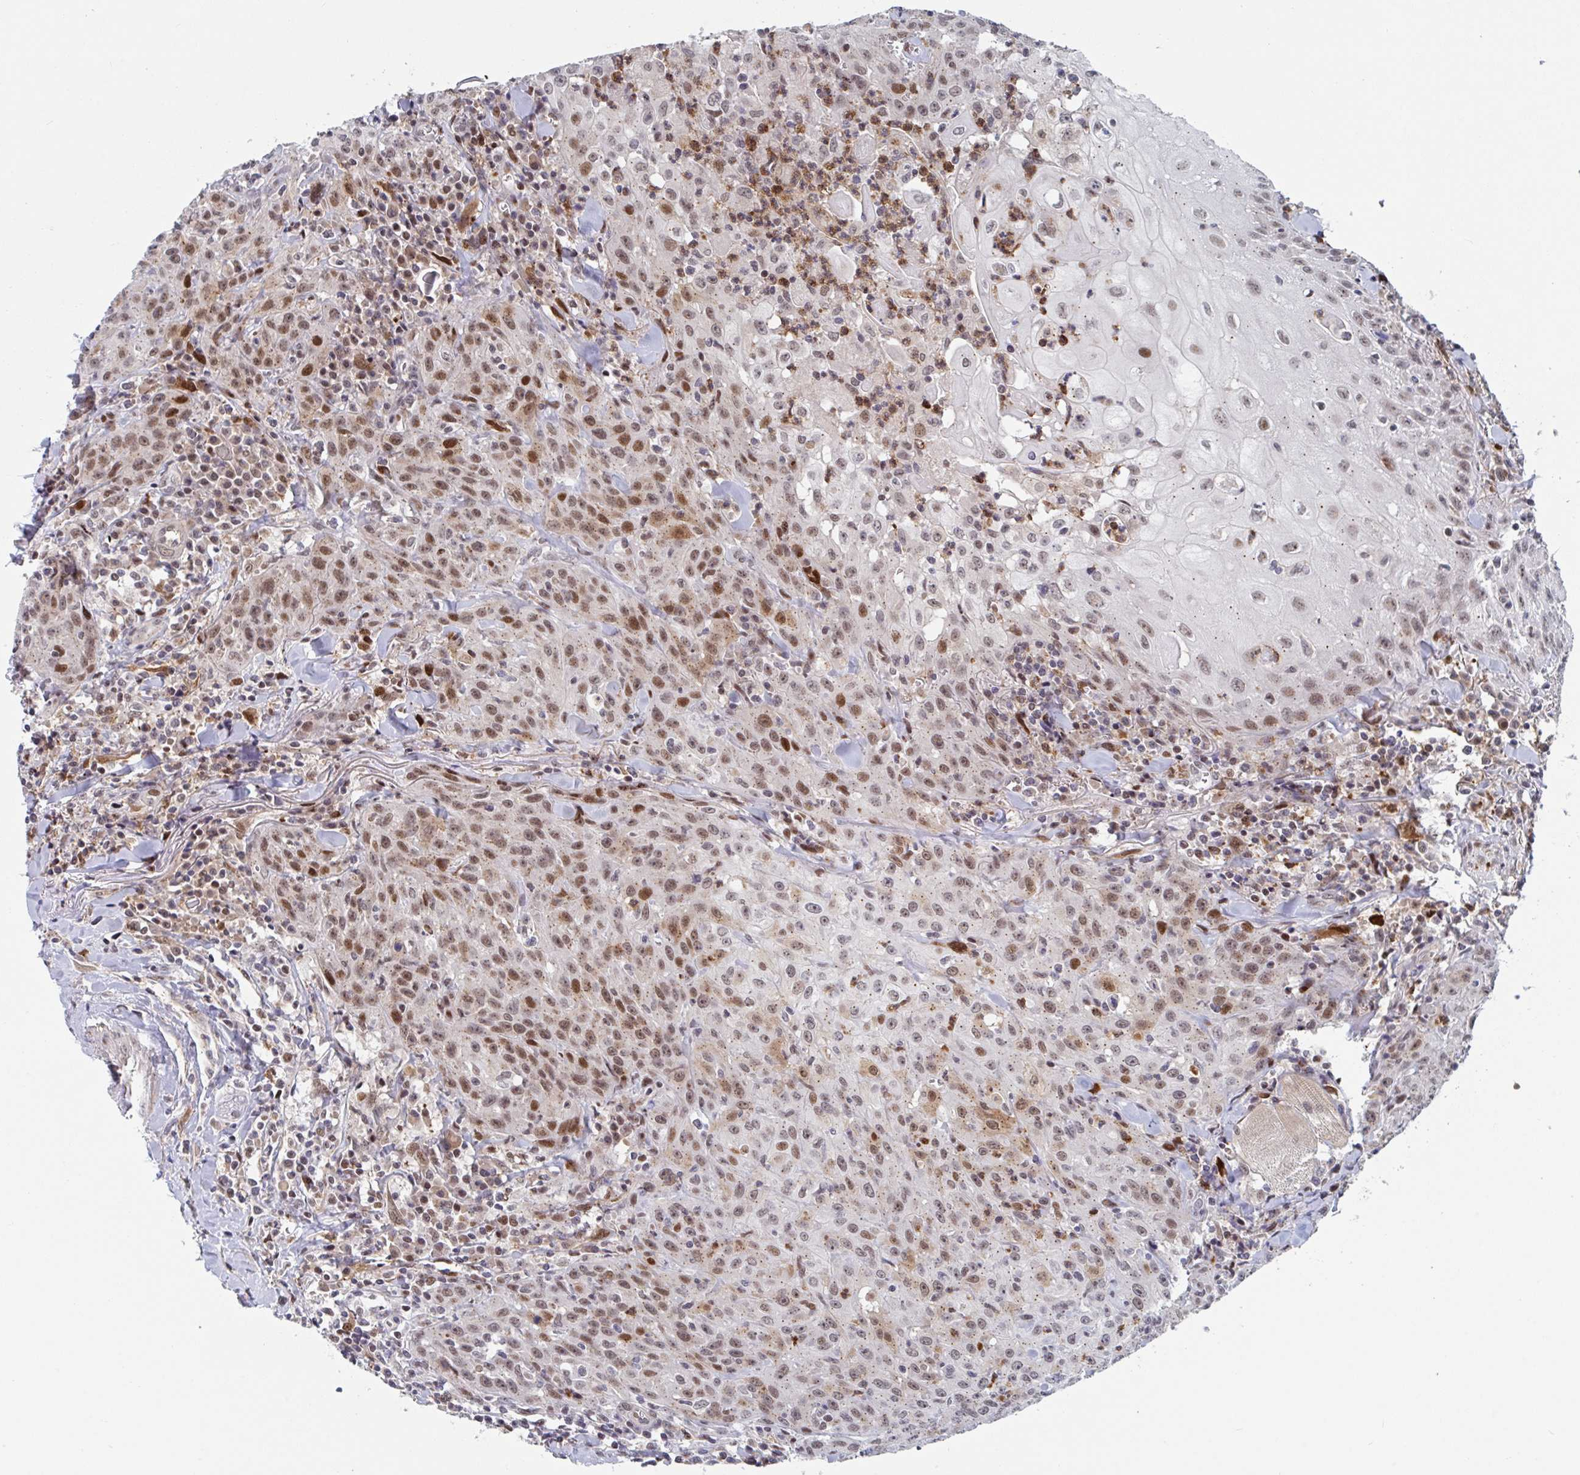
{"staining": {"intensity": "moderate", "quantity": ">75%", "location": "nuclear"}, "tissue": "head and neck cancer", "cell_type": "Tumor cells", "image_type": "cancer", "snomed": [{"axis": "morphology", "description": "Normal tissue, NOS"}, {"axis": "morphology", "description": "Squamous cell carcinoma, NOS"}, {"axis": "topography", "description": "Oral tissue"}, {"axis": "topography", "description": "Head-Neck"}], "caption": "Immunohistochemistry histopathology image of neoplastic tissue: human head and neck cancer stained using immunohistochemistry exhibits medium levels of moderate protein expression localized specifically in the nuclear of tumor cells, appearing as a nuclear brown color.", "gene": "RNF212", "patient": {"sex": "female", "age": 70}}